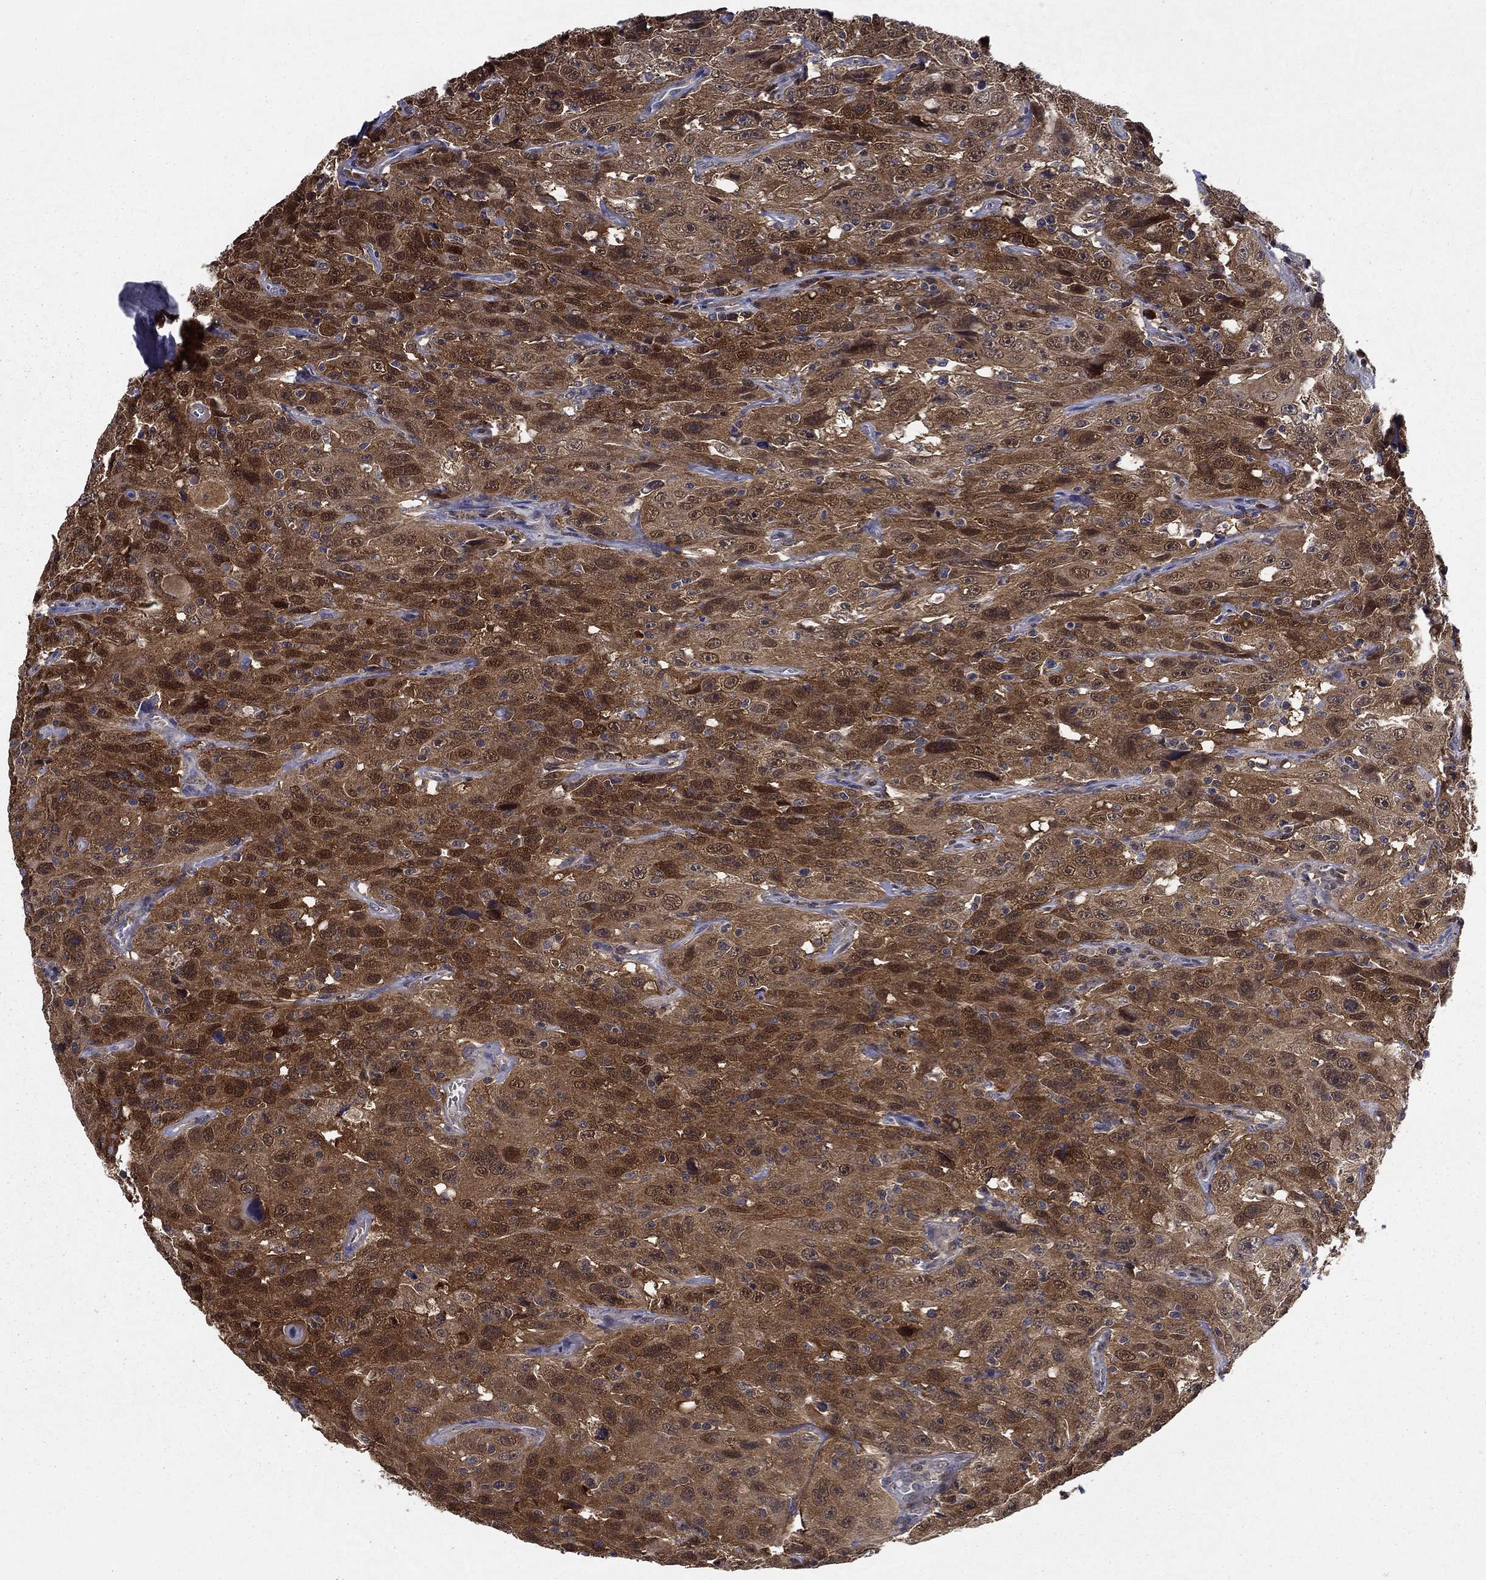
{"staining": {"intensity": "strong", "quantity": ">75%", "location": "cytoplasmic/membranous,nuclear"}, "tissue": "urothelial cancer", "cell_type": "Tumor cells", "image_type": "cancer", "snomed": [{"axis": "morphology", "description": "Urothelial carcinoma, NOS"}, {"axis": "morphology", "description": "Urothelial carcinoma, High grade"}, {"axis": "topography", "description": "Urinary bladder"}], "caption": "Strong cytoplasmic/membranous and nuclear protein expression is identified in approximately >75% of tumor cells in urothelial cancer.", "gene": "NIT2", "patient": {"sex": "female", "age": 73}}